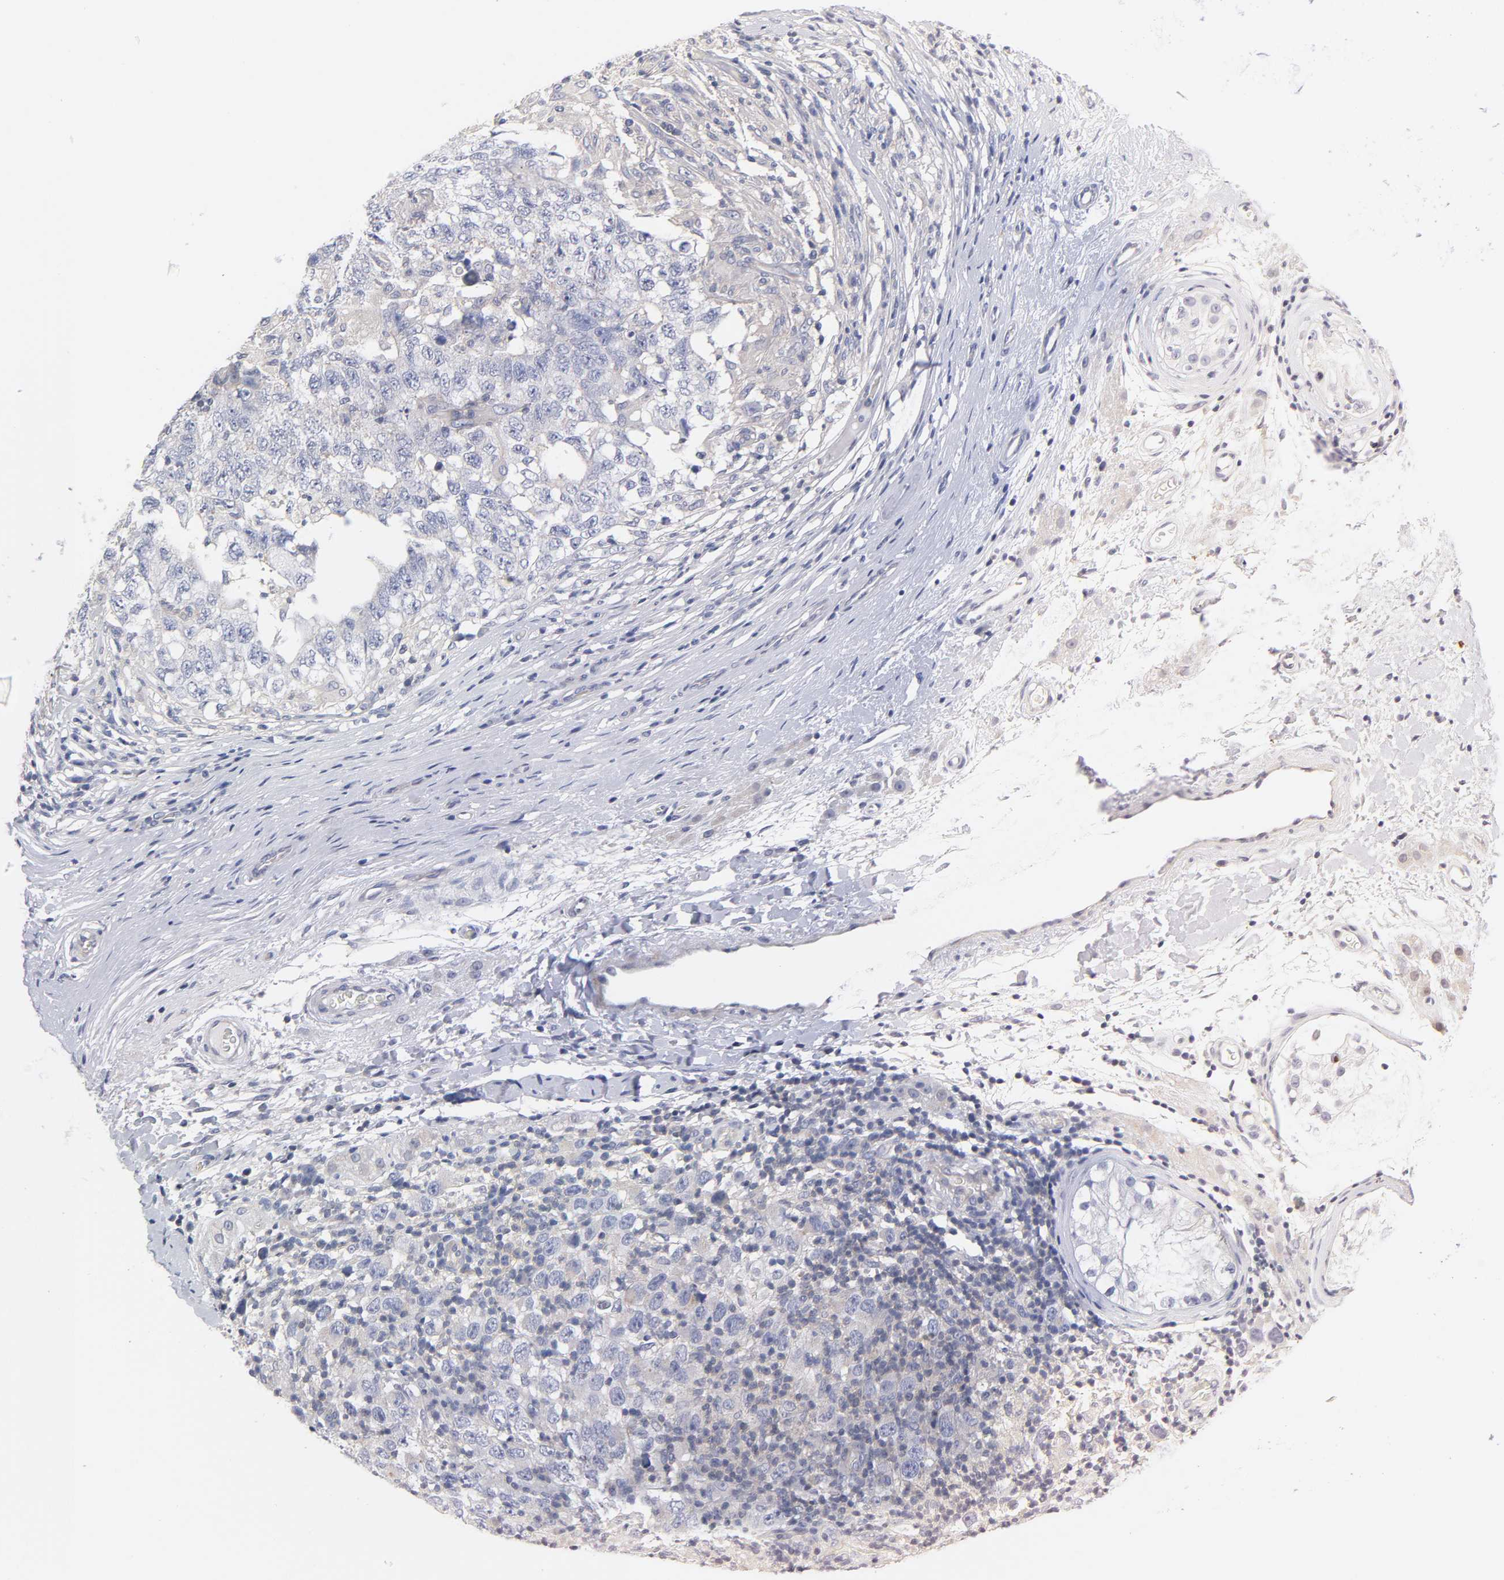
{"staining": {"intensity": "negative", "quantity": "none", "location": "none"}, "tissue": "testis cancer", "cell_type": "Tumor cells", "image_type": "cancer", "snomed": [{"axis": "morphology", "description": "Carcinoma, Embryonal, NOS"}, {"axis": "topography", "description": "Testis"}], "caption": "Immunohistochemistry (IHC) of human testis embryonal carcinoma exhibits no positivity in tumor cells.", "gene": "ROCK1", "patient": {"sex": "male", "age": 21}}